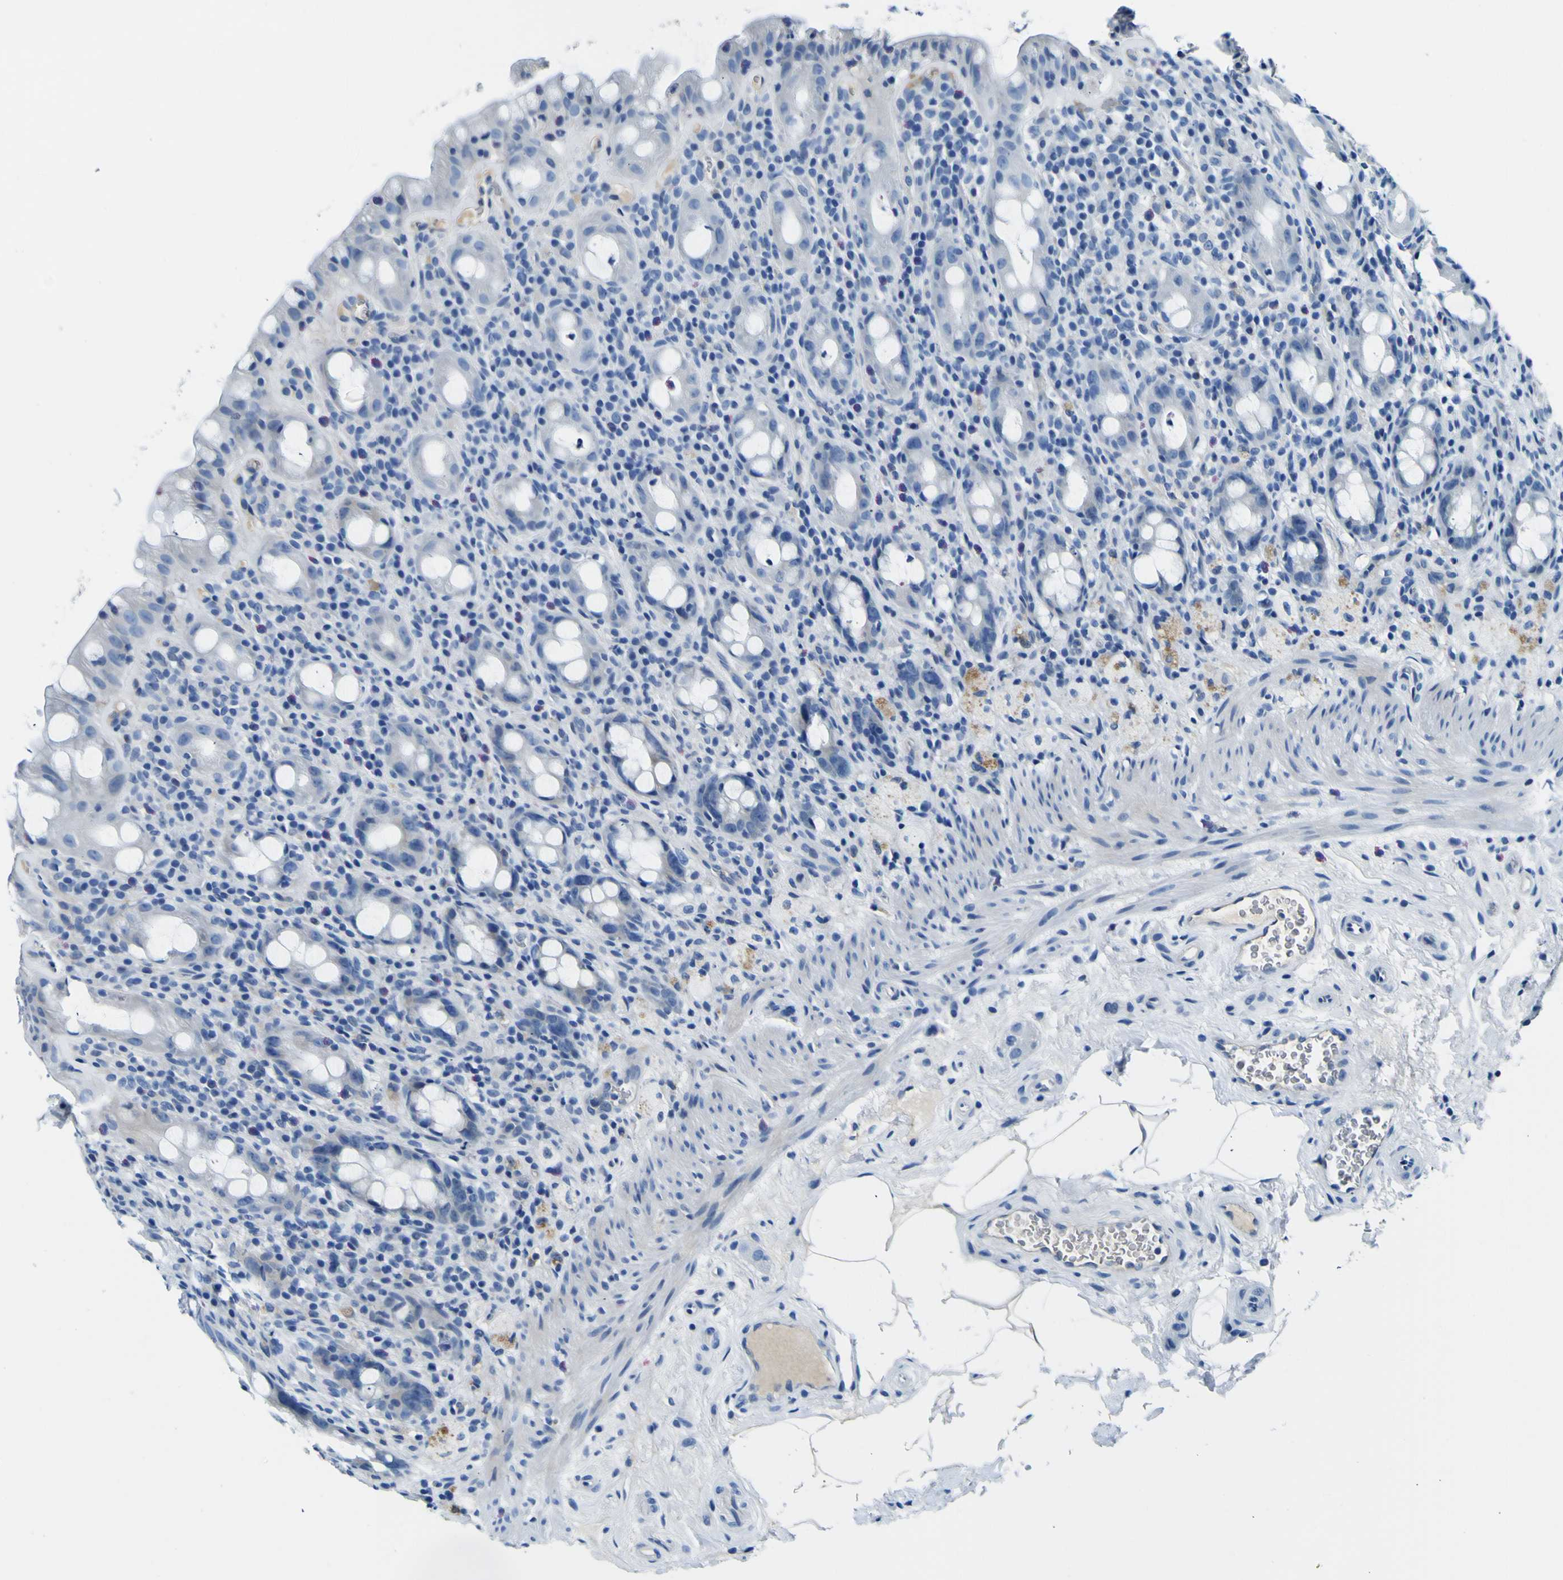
{"staining": {"intensity": "negative", "quantity": "none", "location": "none"}, "tissue": "rectum", "cell_type": "Glandular cells", "image_type": "normal", "snomed": [{"axis": "morphology", "description": "Normal tissue, NOS"}, {"axis": "topography", "description": "Rectum"}], "caption": "Immunohistochemistry of unremarkable human rectum displays no positivity in glandular cells.", "gene": "ADGRA2", "patient": {"sex": "male", "age": 44}}